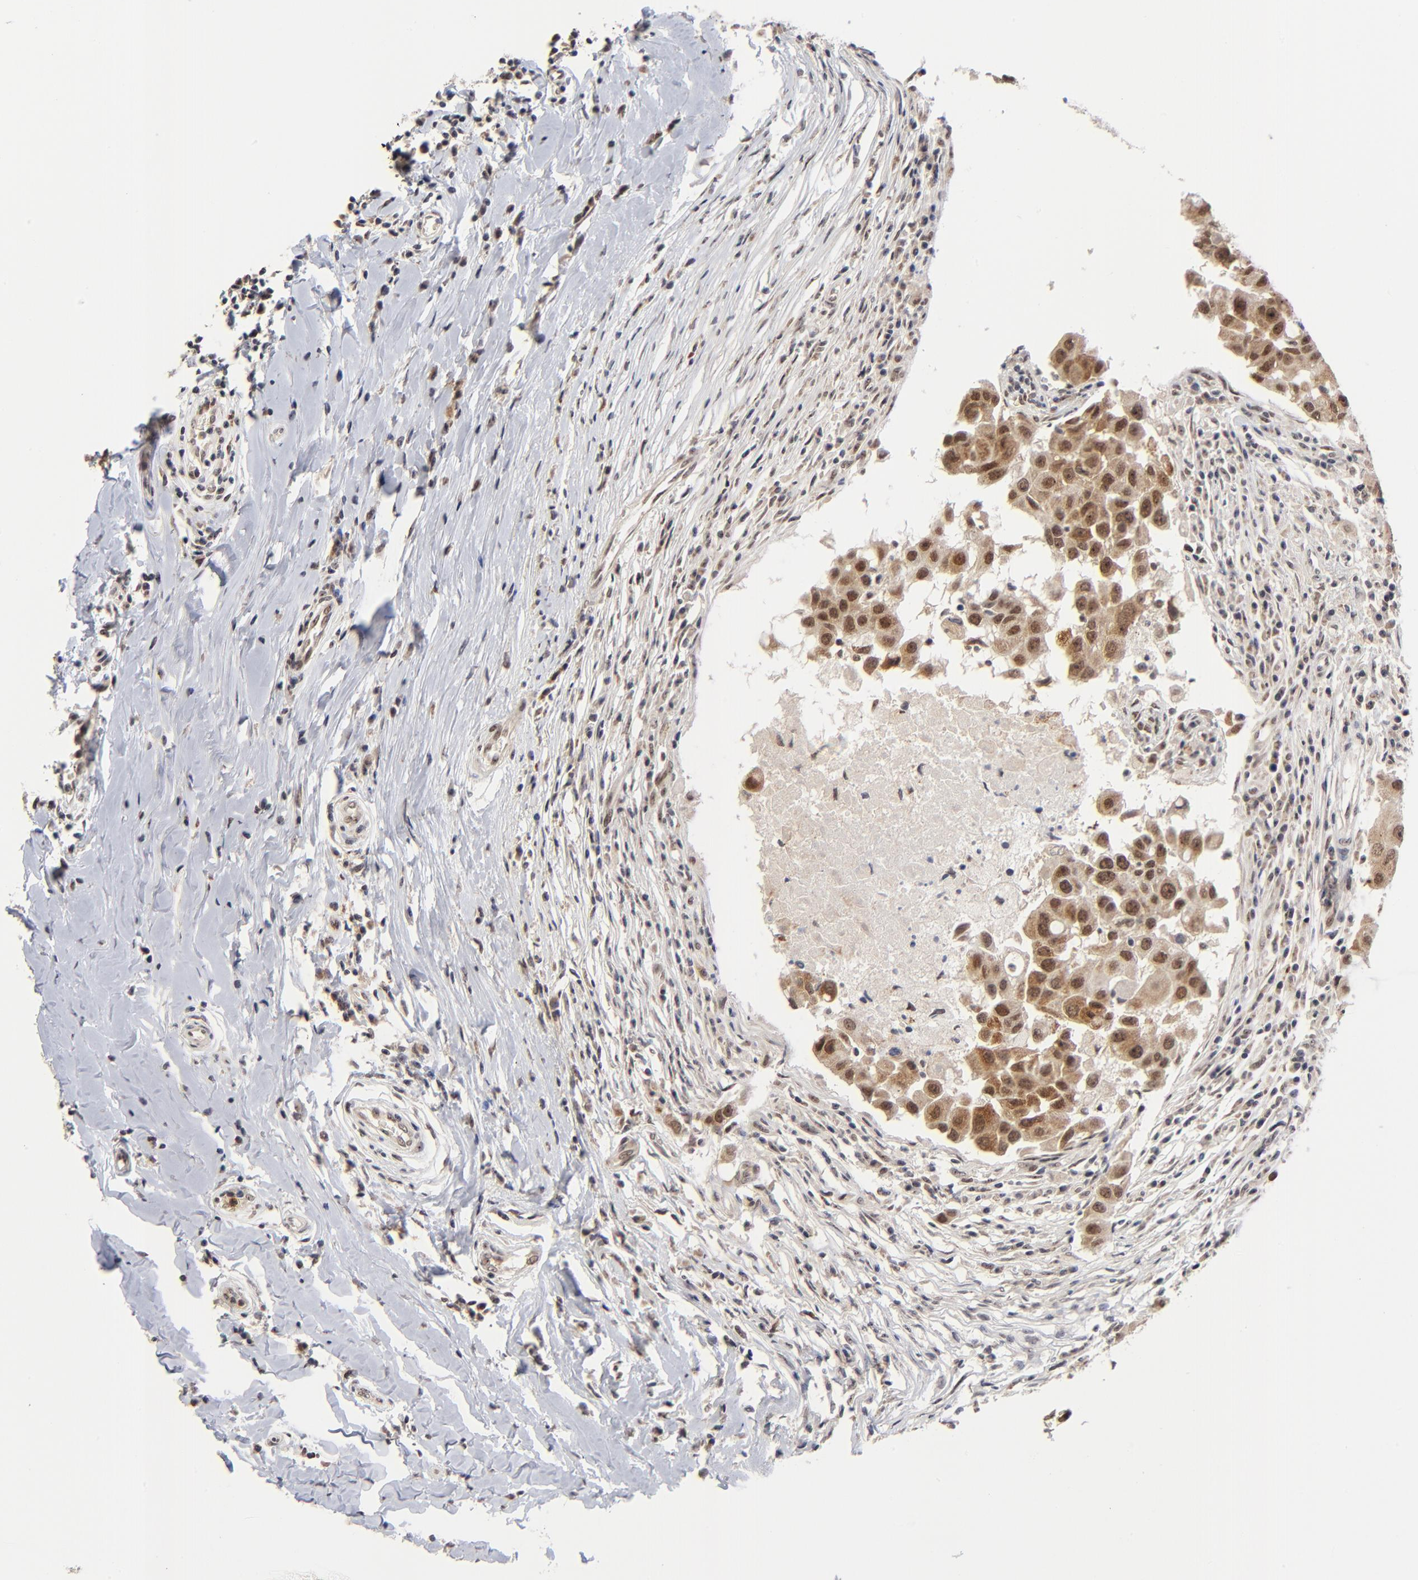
{"staining": {"intensity": "weak", "quantity": ">75%", "location": "cytoplasmic/membranous,nuclear"}, "tissue": "breast cancer", "cell_type": "Tumor cells", "image_type": "cancer", "snomed": [{"axis": "morphology", "description": "Duct carcinoma"}, {"axis": "topography", "description": "Breast"}], "caption": "Breast cancer (invasive ductal carcinoma) stained for a protein (brown) demonstrates weak cytoplasmic/membranous and nuclear positive positivity in about >75% of tumor cells.", "gene": "ZNF419", "patient": {"sex": "female", "age": 27}}